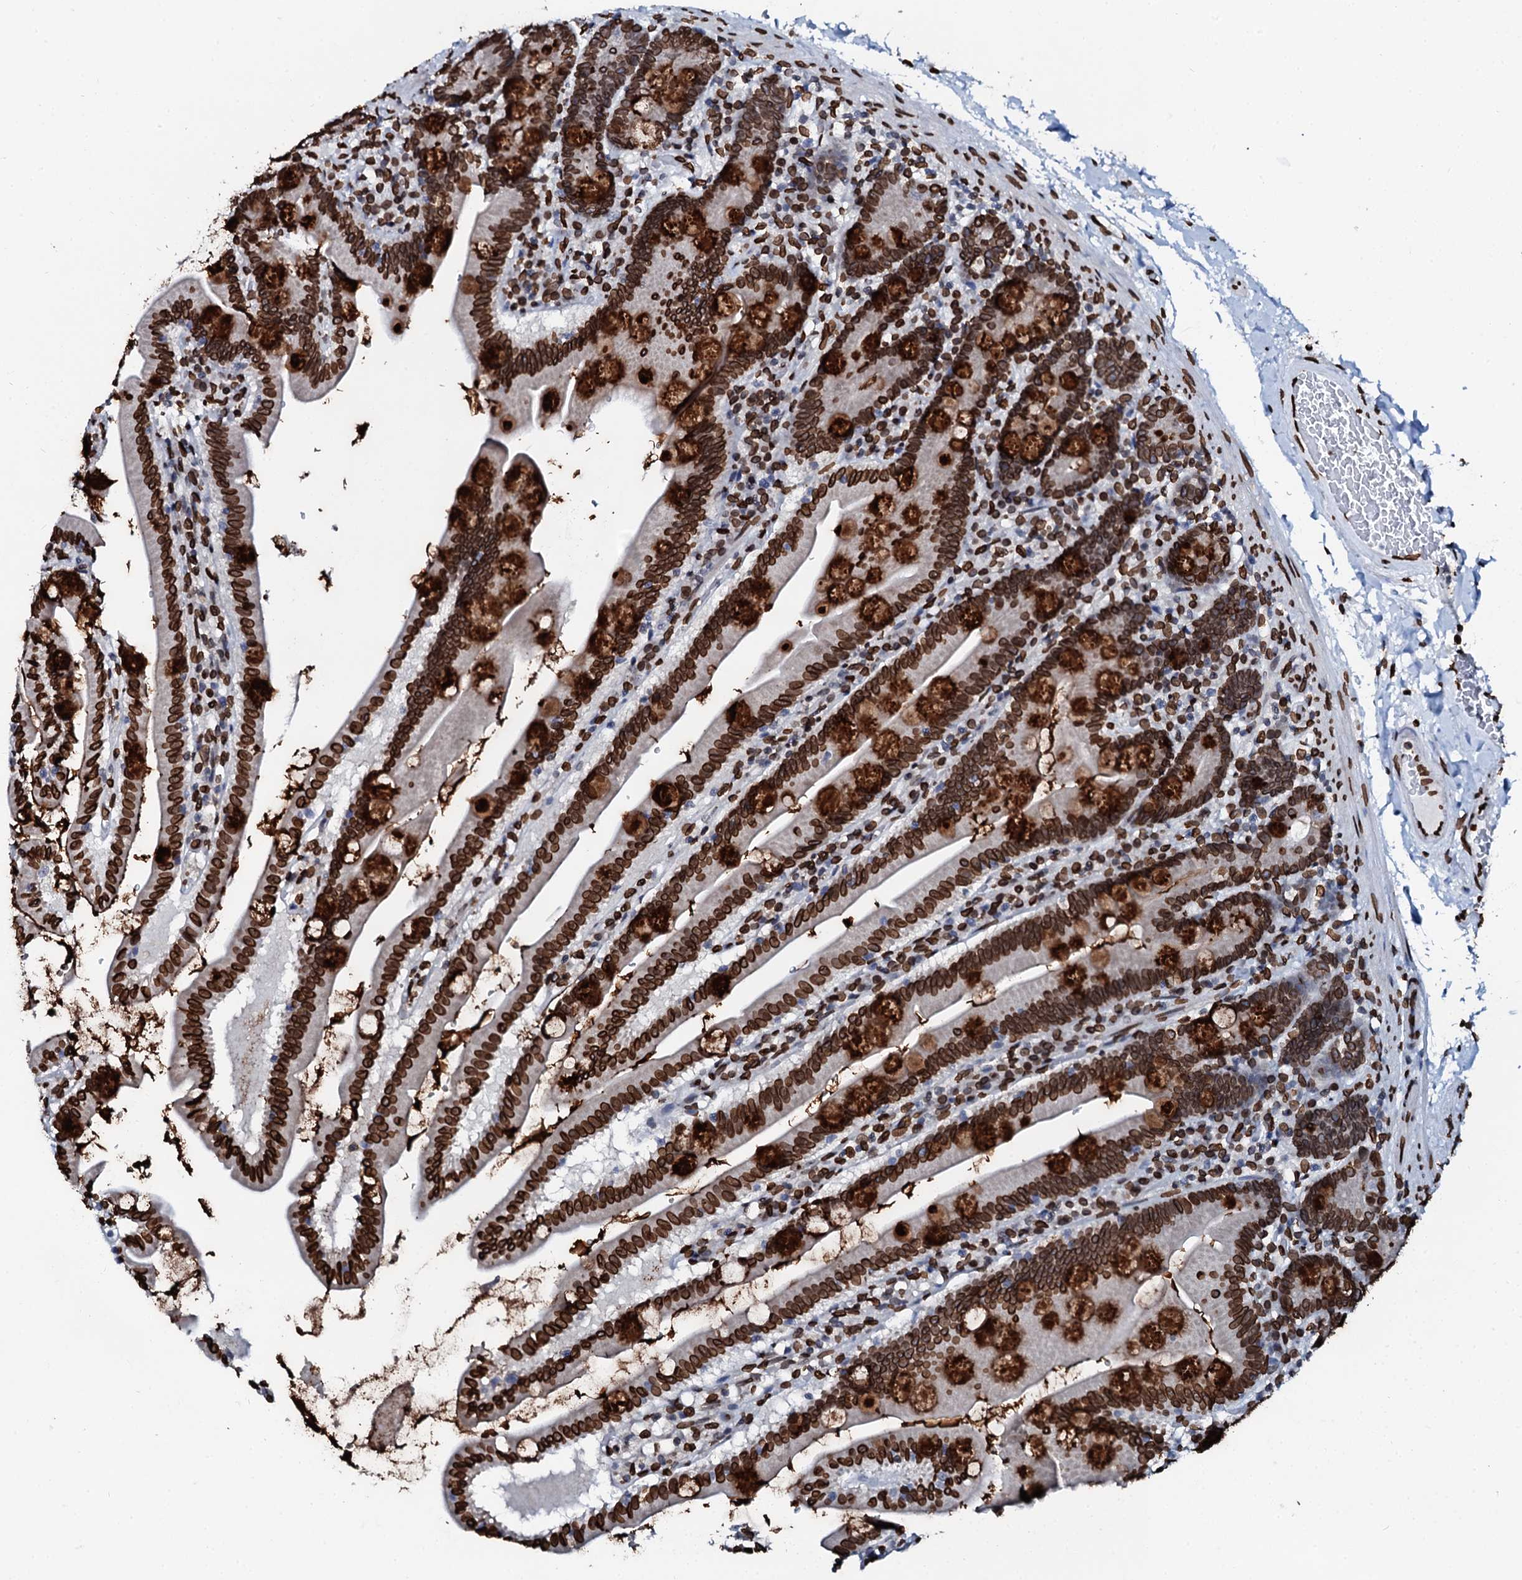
{"staining": {"intensity": "strong", "quantity": ">75%", "location": "cytoplasmic/membranous,nuclear"}, "tissue": "small intestine", "cell_type": "Glandular cells", "image_type": "normal", "snomed": [{"axis": "morphology", "description": "Normal tissue, NOS"}, {"axis": "topography", "description": "Small intestine"}], "caption": "Immunohistochemistry (IHC) (DAB) staining of unremarkable small intestine shows strong cytoplasmic/membranous,nuclear protein staining in approximately >75% of glandular cells.", "gene": "KATNAL2", "patient": {"sex": "female", "age": 68}}